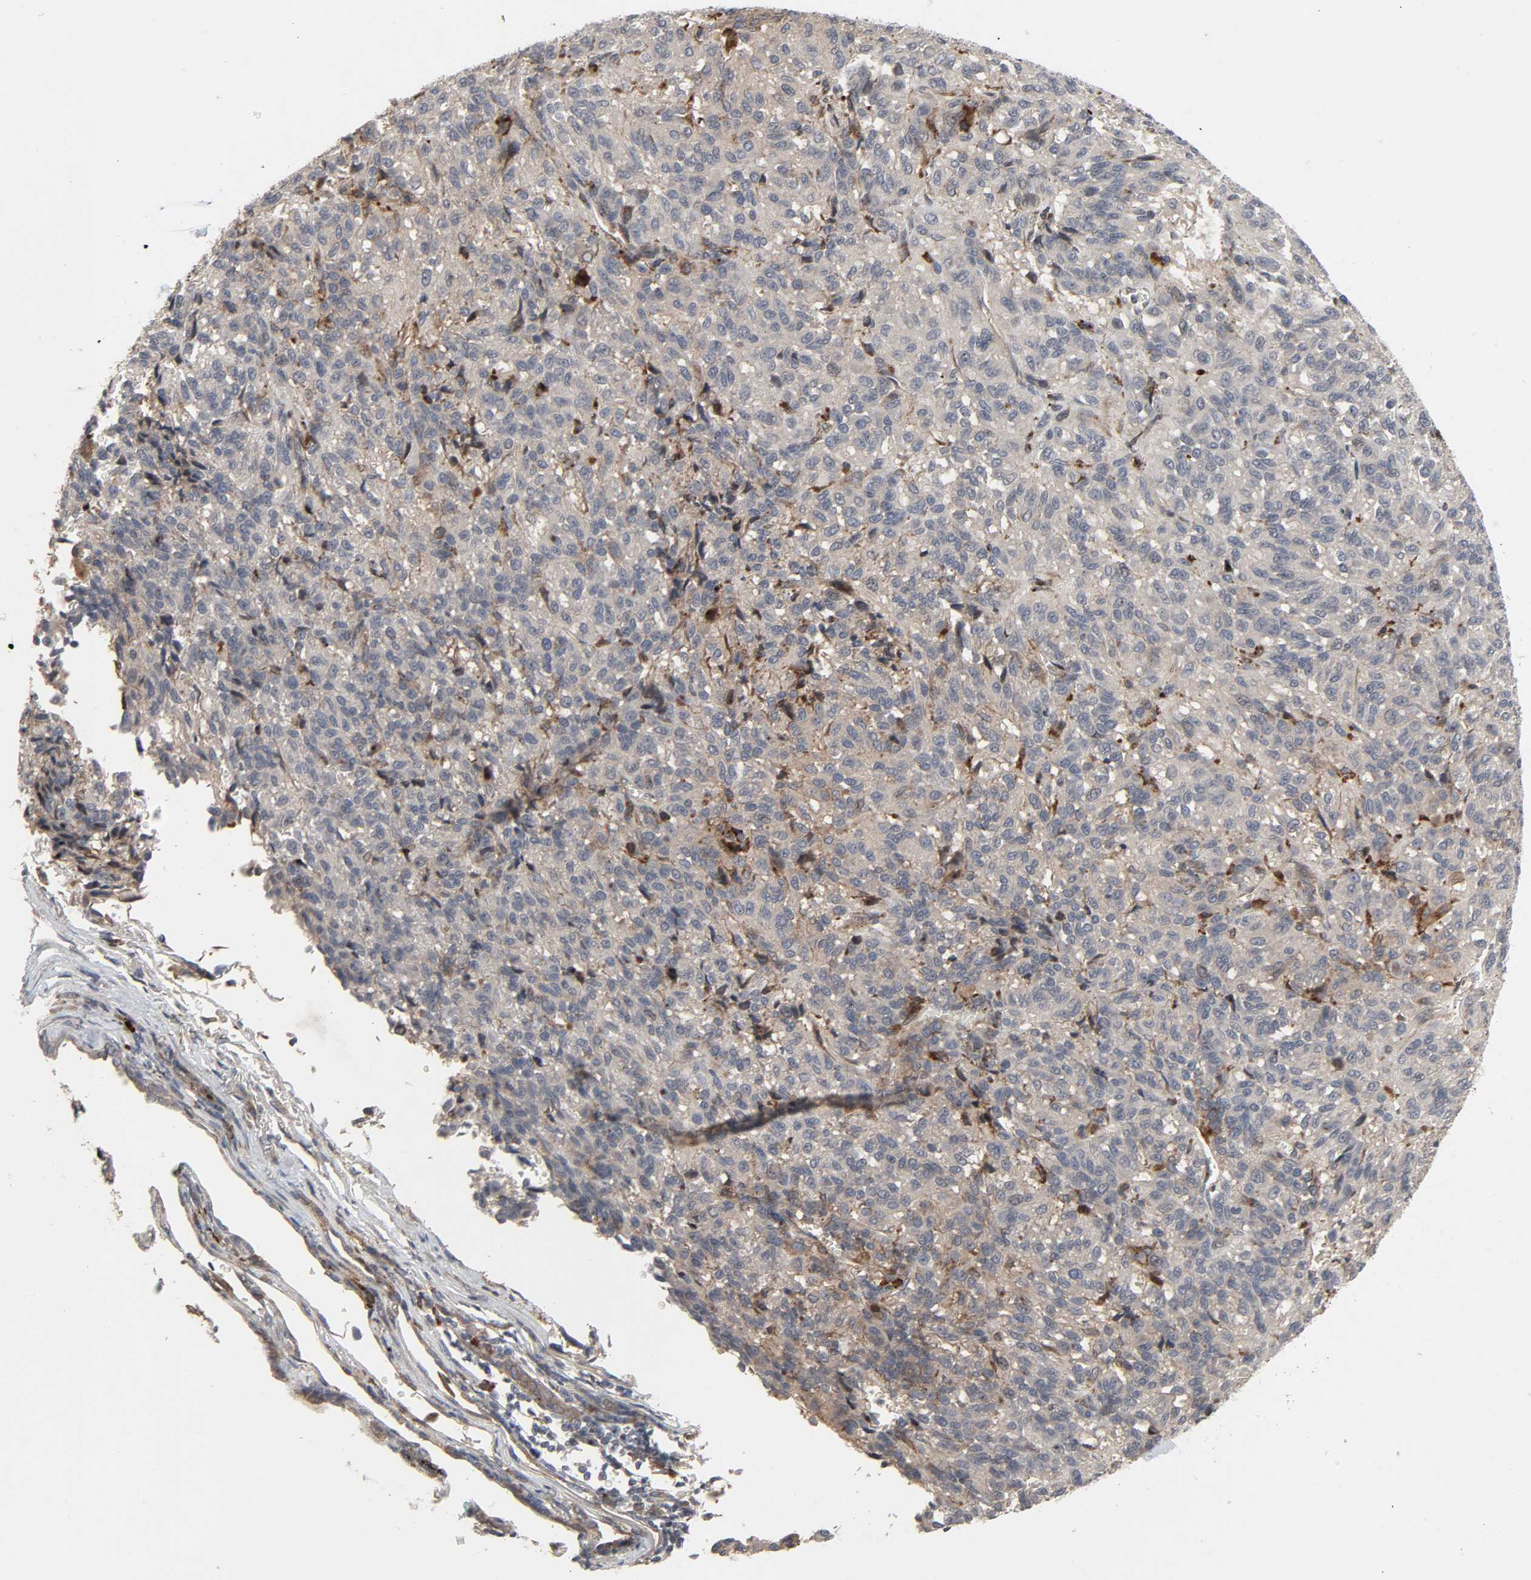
{"staining": {"intensity": "moderate", "quantity": "25%-75%", "location": "cytoplasmic/membranous"}, "tissue": "melanoma", "cell_type": "Tumor cells", "image_type": "cancer", "snomed": [{"axis": "morphology", "description": "Malignant melanoma, Metastatic site"}, {"axis": "topography", "description": "Lung"}], "caption": "Melanoma was stained to show a protein in brown. There is medium levels of moderate cytoplasmic/membranous staining in about 25%-75% of tumor cells. (DAB (3,3'-diaminobenzidine) IHC, brown staining for protein, blue staining for nuclei).", "gene": "ADCY4", "patient": {"sex": "male", "age": 64}}